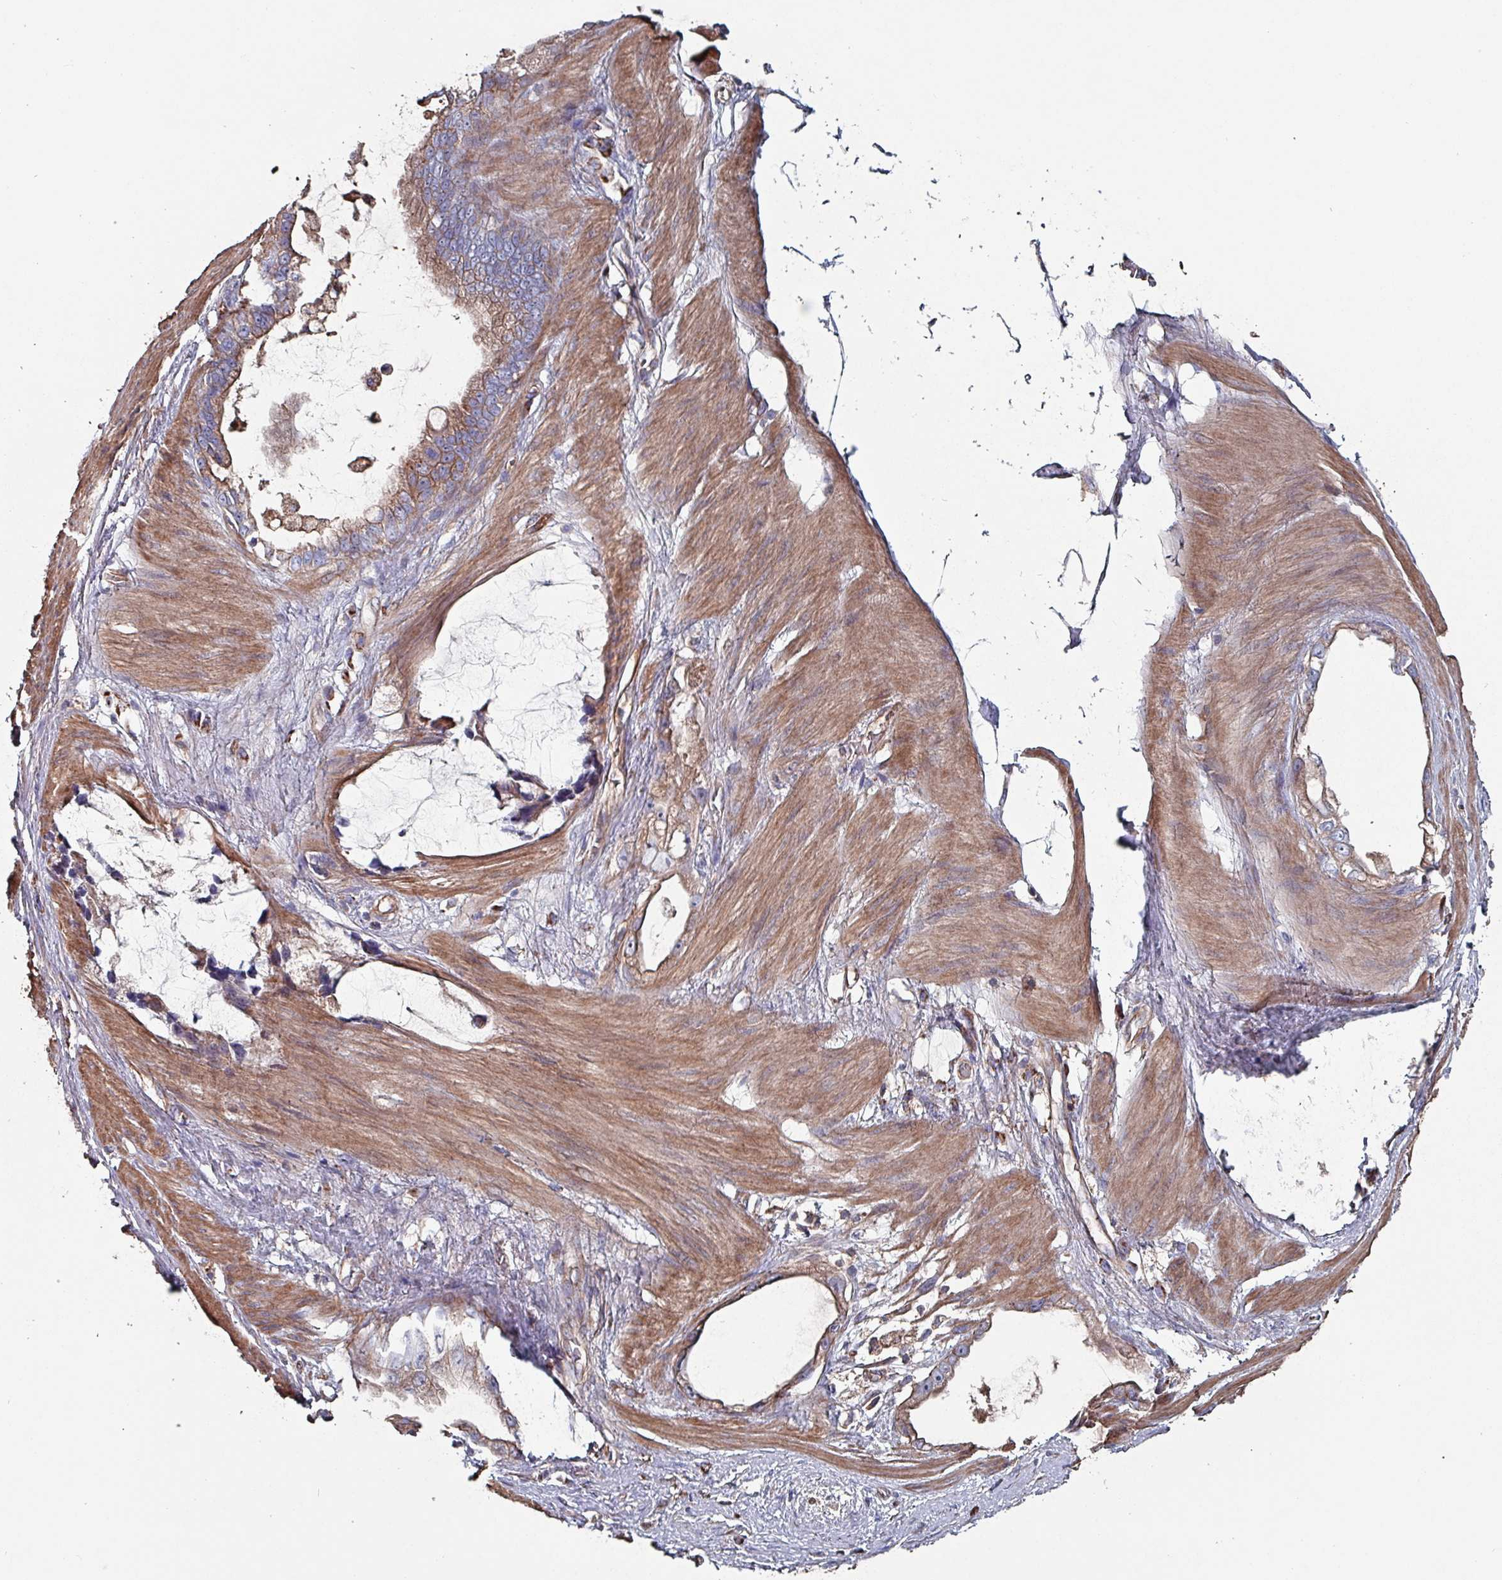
{"staining": {"intensity": "moderate", "quantity": "25%-75%", "location": "cytoplasmic/membranous"}, "tissue": "stomach cancer", "cell_type": "Tumor cells", "image_type": "cancer", "snomed": [{"axis": "morphology", "description": "Adenocarcinoma, NOS"}, {"axis": "topography", "description": "Stomach"}], "caption": "Human stomach cancer (adenocarcinoma) stained with a brown dye demonstrates moderate cytoplasmic/membranous positive positivity in about 25%-75% of tumor cells.", "gene": "ANO10", "patient": {"sex": "male", "age": 55}}